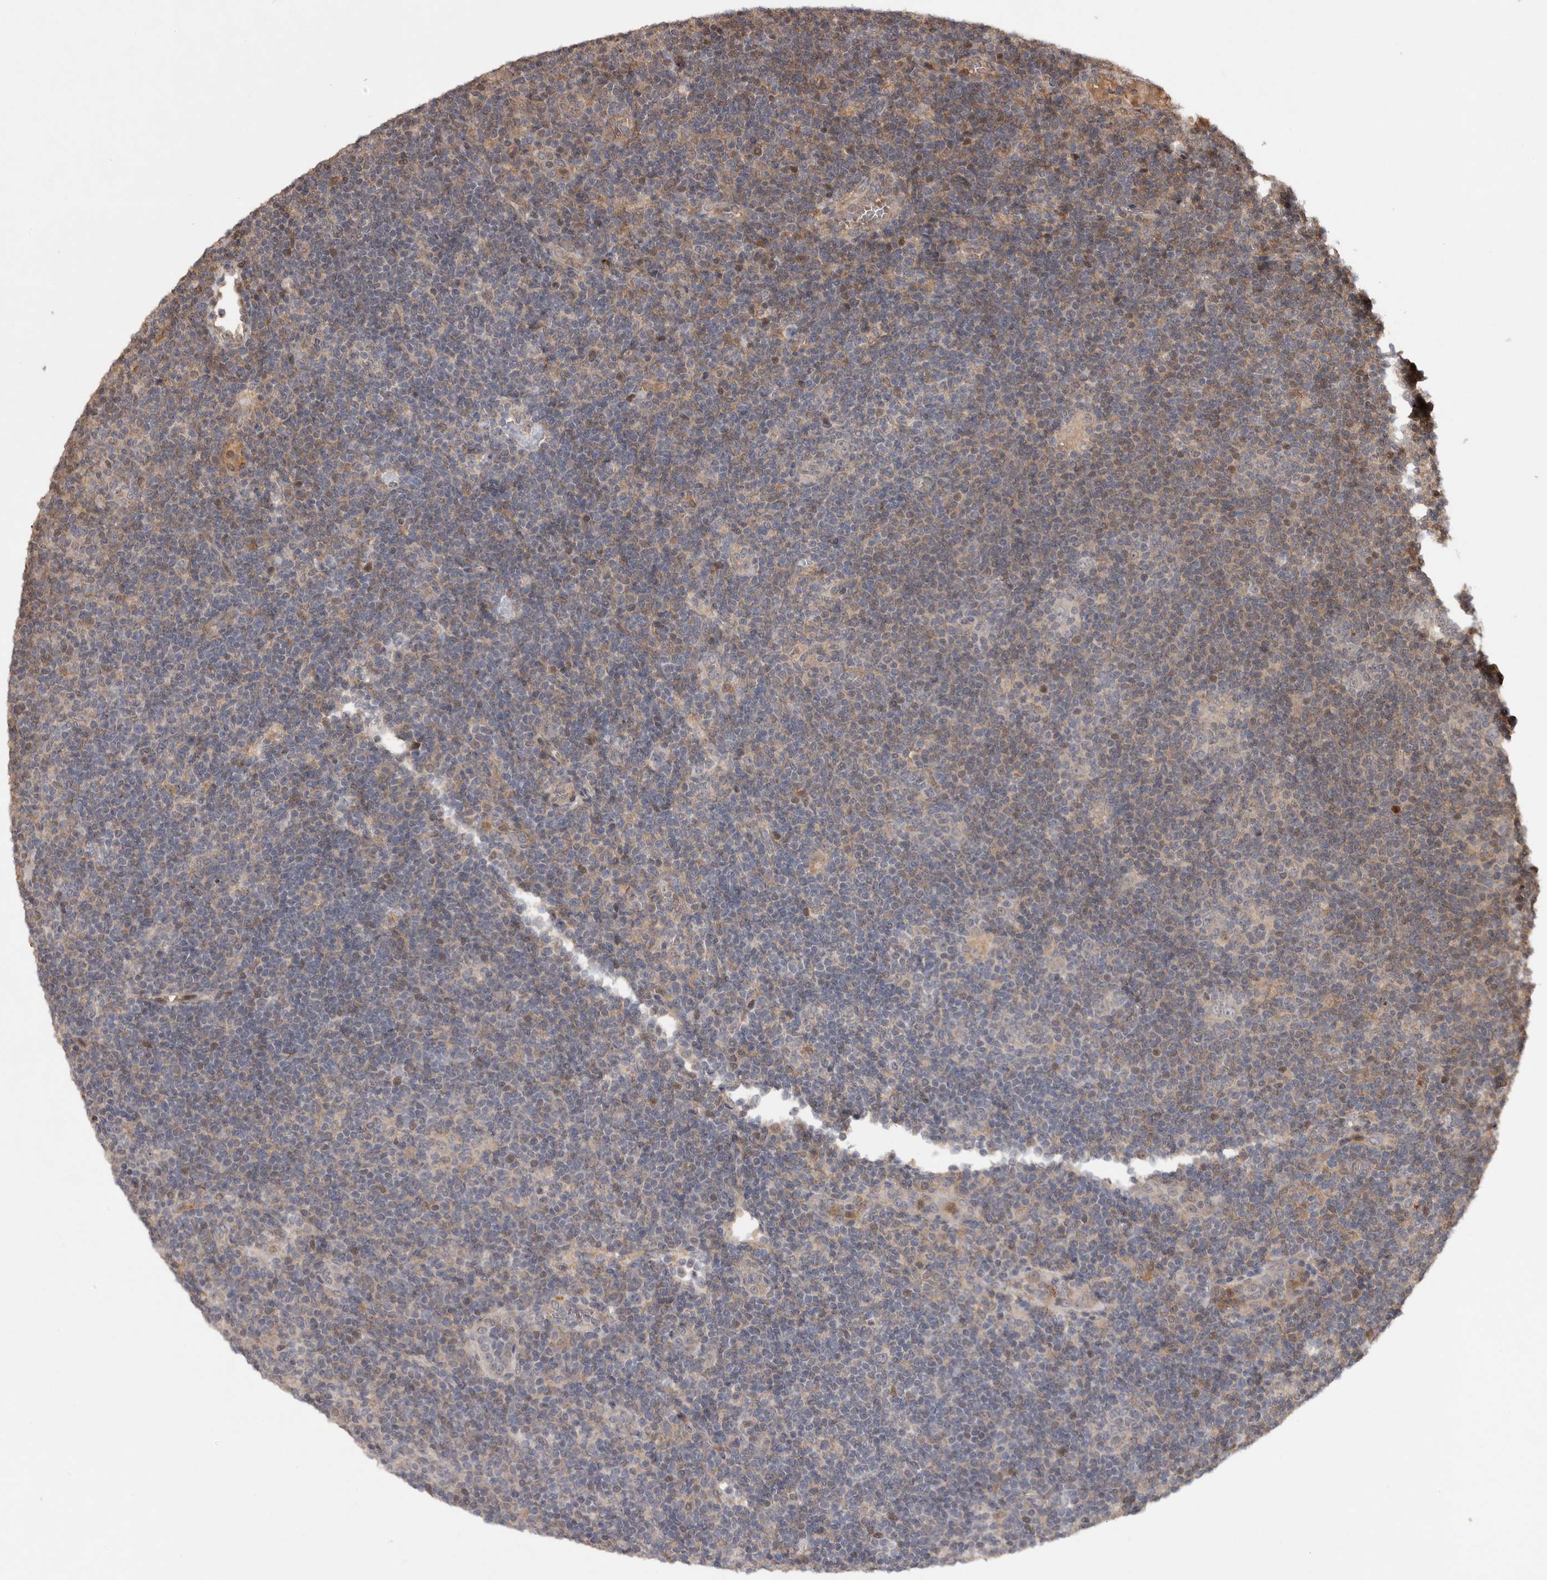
{"staining": {"intensity": "negative", "quantity": "none", "location": "none"}, "tissue": "lymphoma", "cell_type": "Tumor cells", "image_type": "cancer", "snomed": [{"axis": "morphology", "description": "Hodgkin's disease, NOS"}, {"axis": "topography", "description": "Lymph node"}], "caption": "Tumor cells are negative for protein expression in human Hodgkin's disease.", "gene": "VN1R4", "patient": {"sex": "female", "age": 57}}